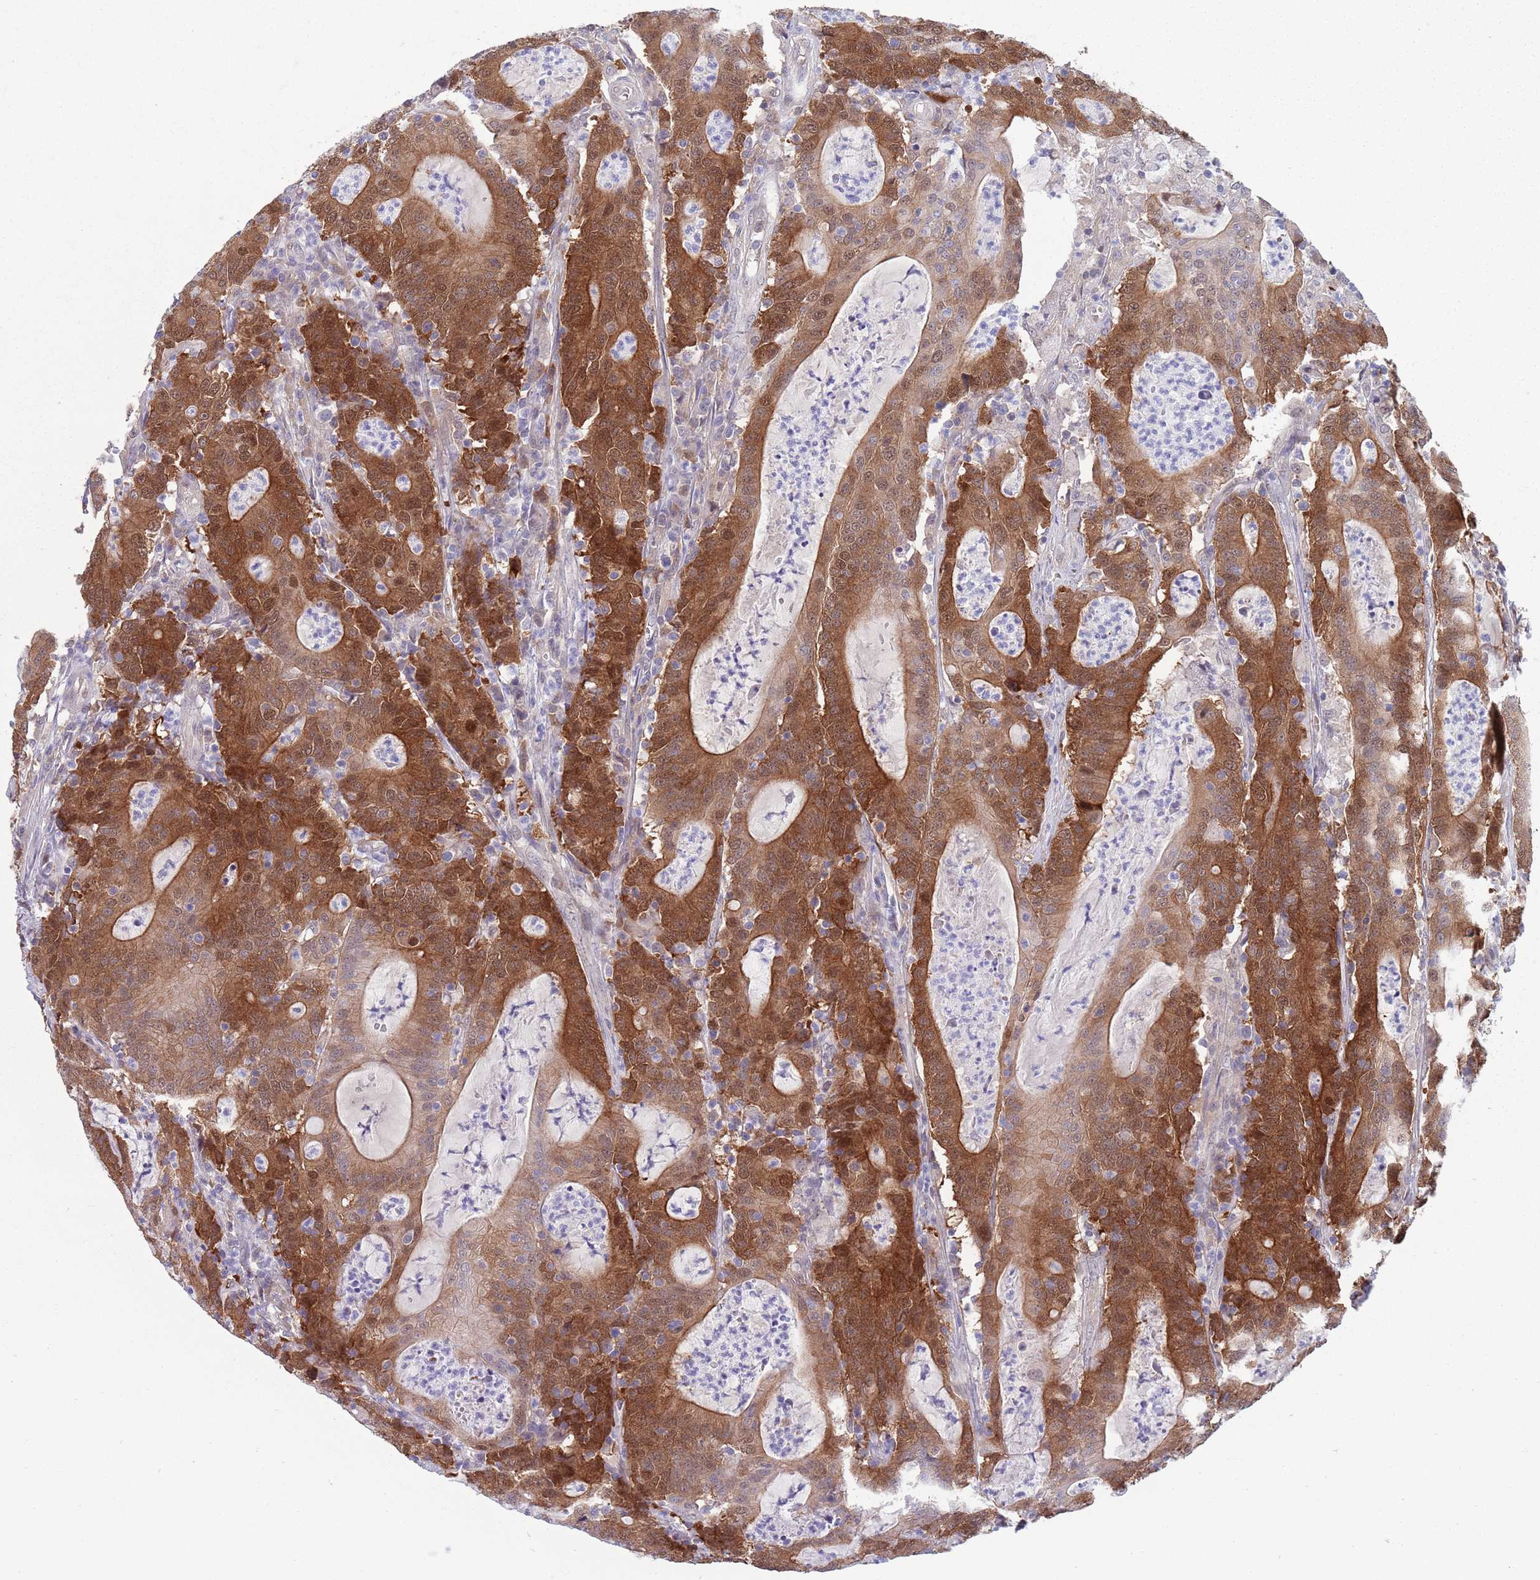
{"staining": {"intensity": "strong", "quantity": ">75%", "location": "cytoplasmic/membranous,nuclear"}, "tissue": "colorectal cancer", "cell_type": "Tumor cells", "image_type": "cancer", "snomed": [{"axis": "morphology", "description": "Adenocarcinoma, NOS"}, {"axis": "topography", "description": "Colon"}], "caption": "High-power microscopy captured an IHC photomicrograph of colorectal adenocarcinoma, revealing strong cytoplasmic/membranous and nuclear expression in approximately >75% of tumor cells.", "gene": "CLNS1A", "patient": {"sex": "male", "age": 83}}